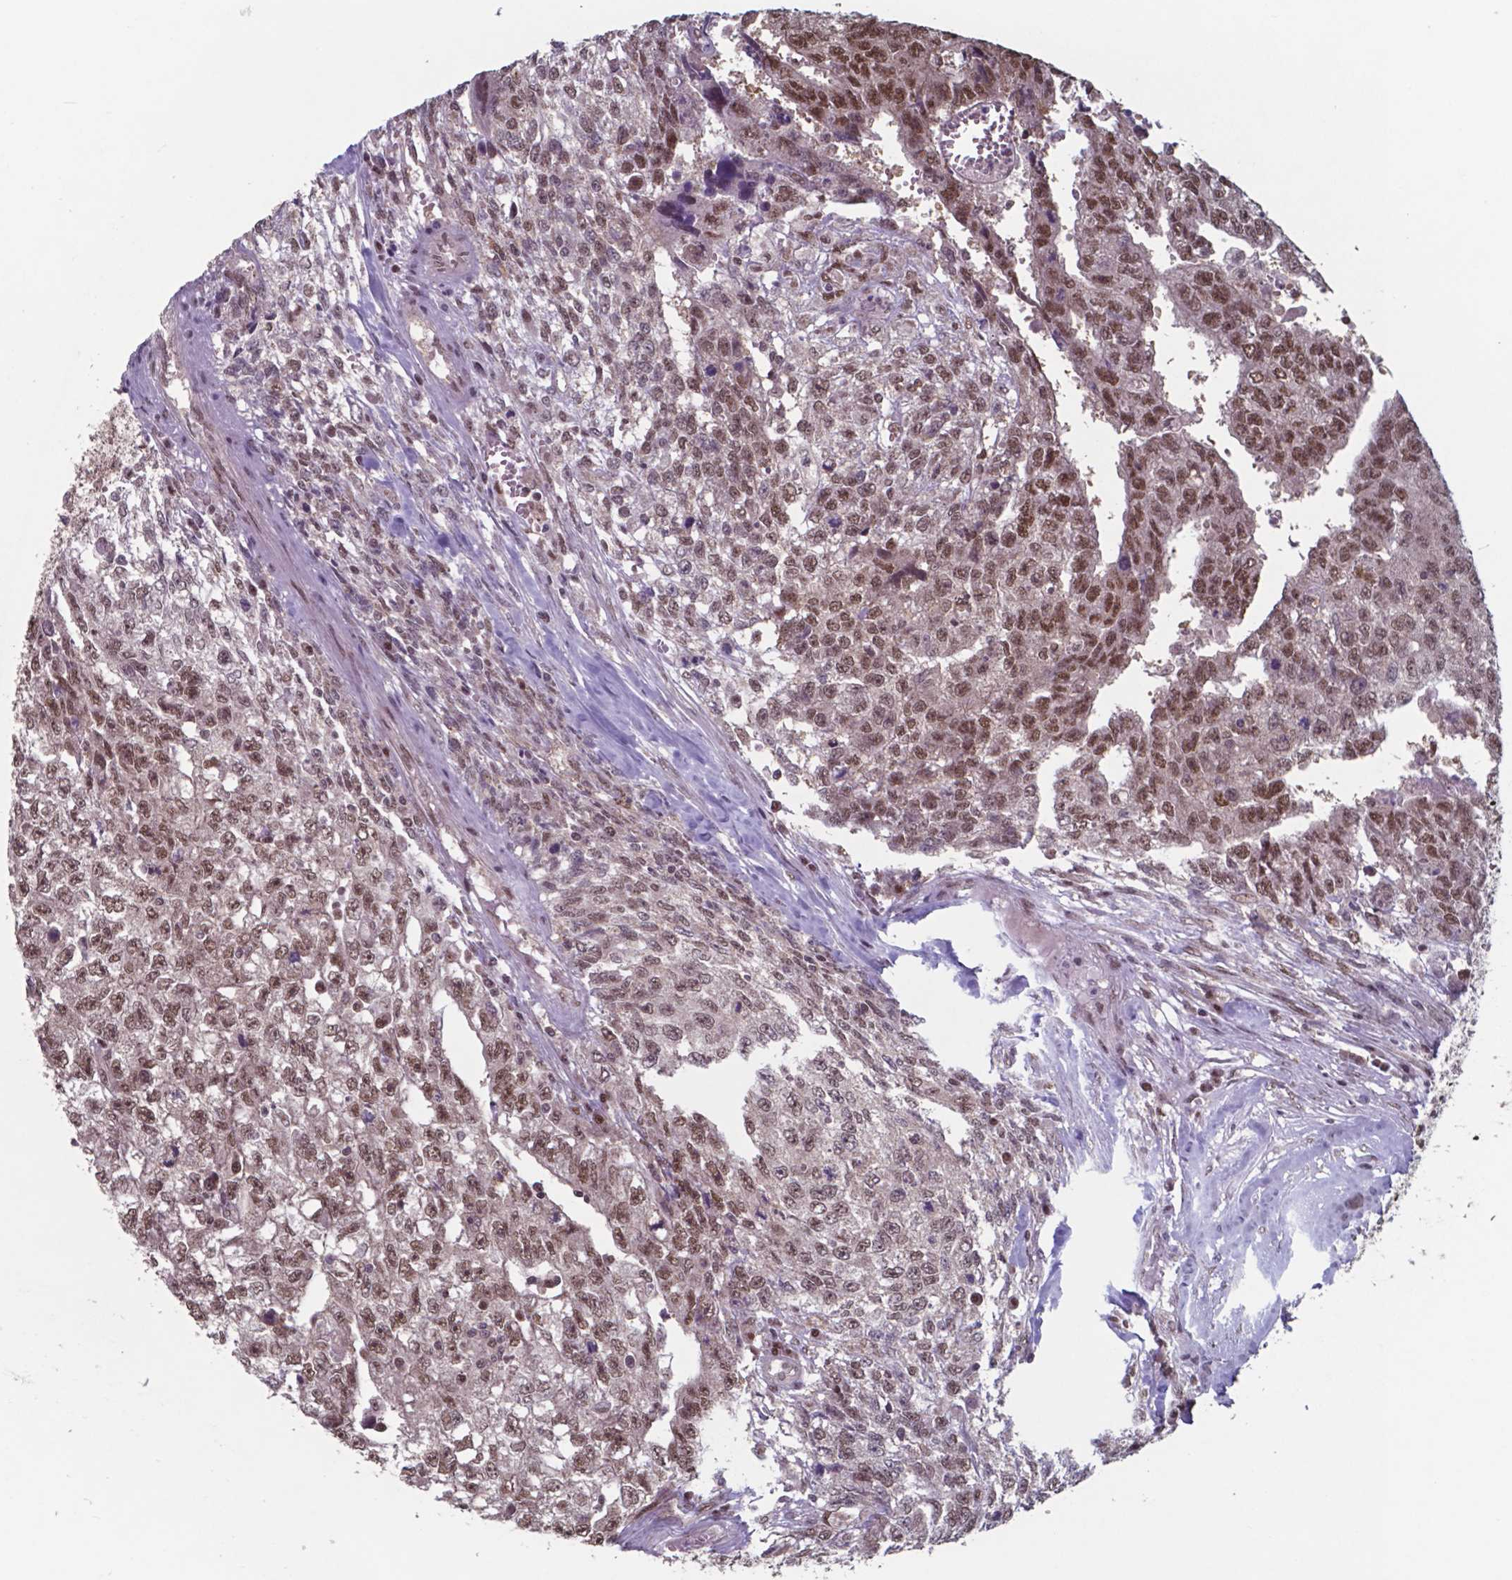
{"staining": {"intensity": "moderate", "quantity": ">75%", "location": "nuclear"}, "tissue": "testis cancer", "cell_type": "Tumor cells", "image_type": "cancer", "snomed": [{"axis": "morphology", "description": "Carcinoma, Embryonal, NOS"}, {"axis": "morphology", "description": "Teratoma, malignant, NOS"}, {"axis": "topography", "description": "Testis"}], "caption": "Immunohistochemistry (IHC) of embryonal carcinoma (testis) reveals medium levels of moderate nuclear positivity in approximately >75% of tumor cells.", "gene": "UBA1", "patient": {"sex": "male", "age": 24}}